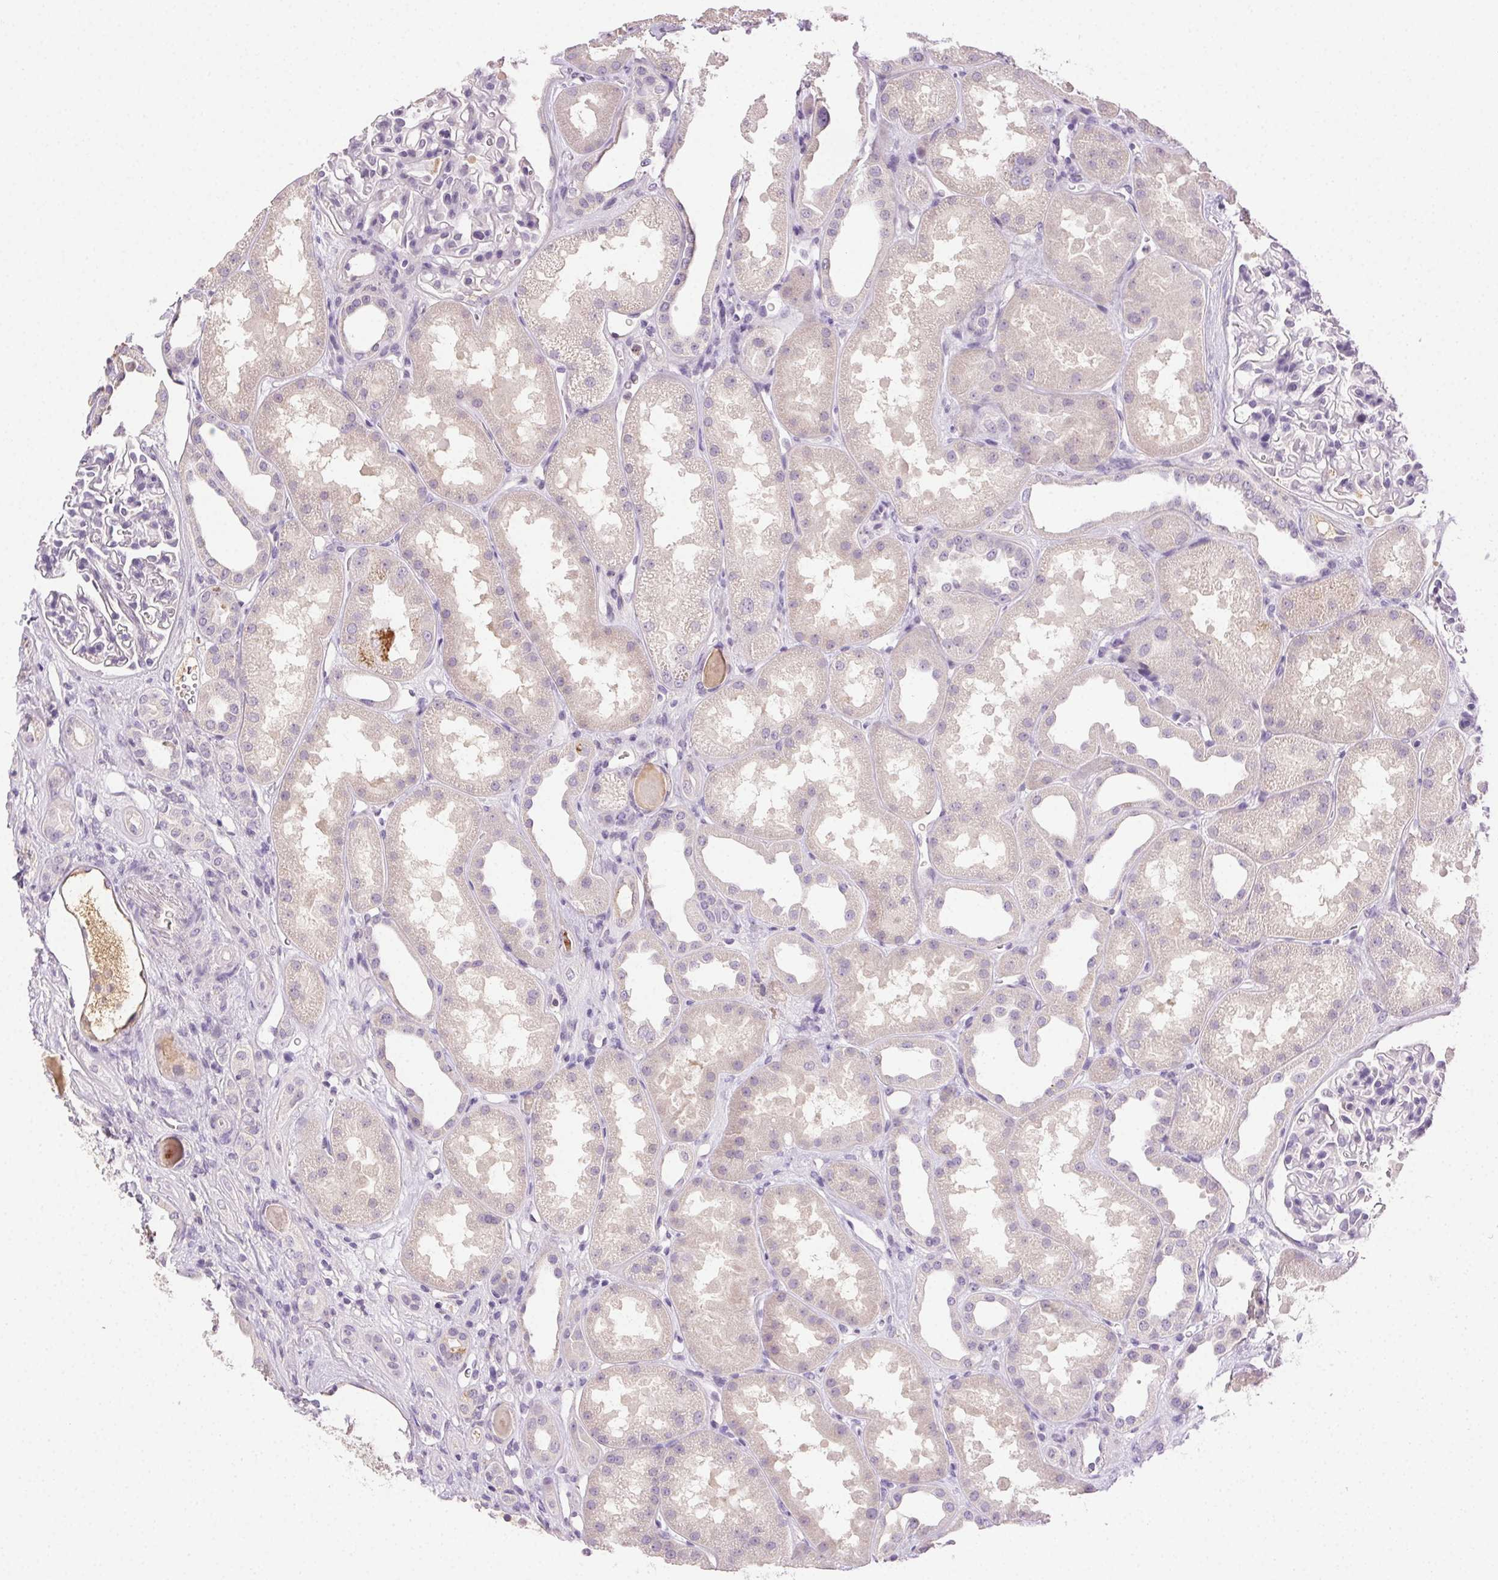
{"staining": {"intensity": "negative", "quantity": "none", "location": "none"}, "tissue": "kidney", "cell_type": "Cells in glomeruli", "image_type": "normal", "snomed": [{"axis": "morphology", "description": "Normal tissue, NOS"}, {"axis": "topography", "description": "Kidney"}], "caption": "High magnification brightfield microscopy of normal kidney stained with DAB (brown) and counterstained with hematoxylin (blue): cells in glomeruli show no significant expression. Nuclei are stained in blue.", "gene": "BPIFB2", "patient": {"sex": "male", "age": 61}}